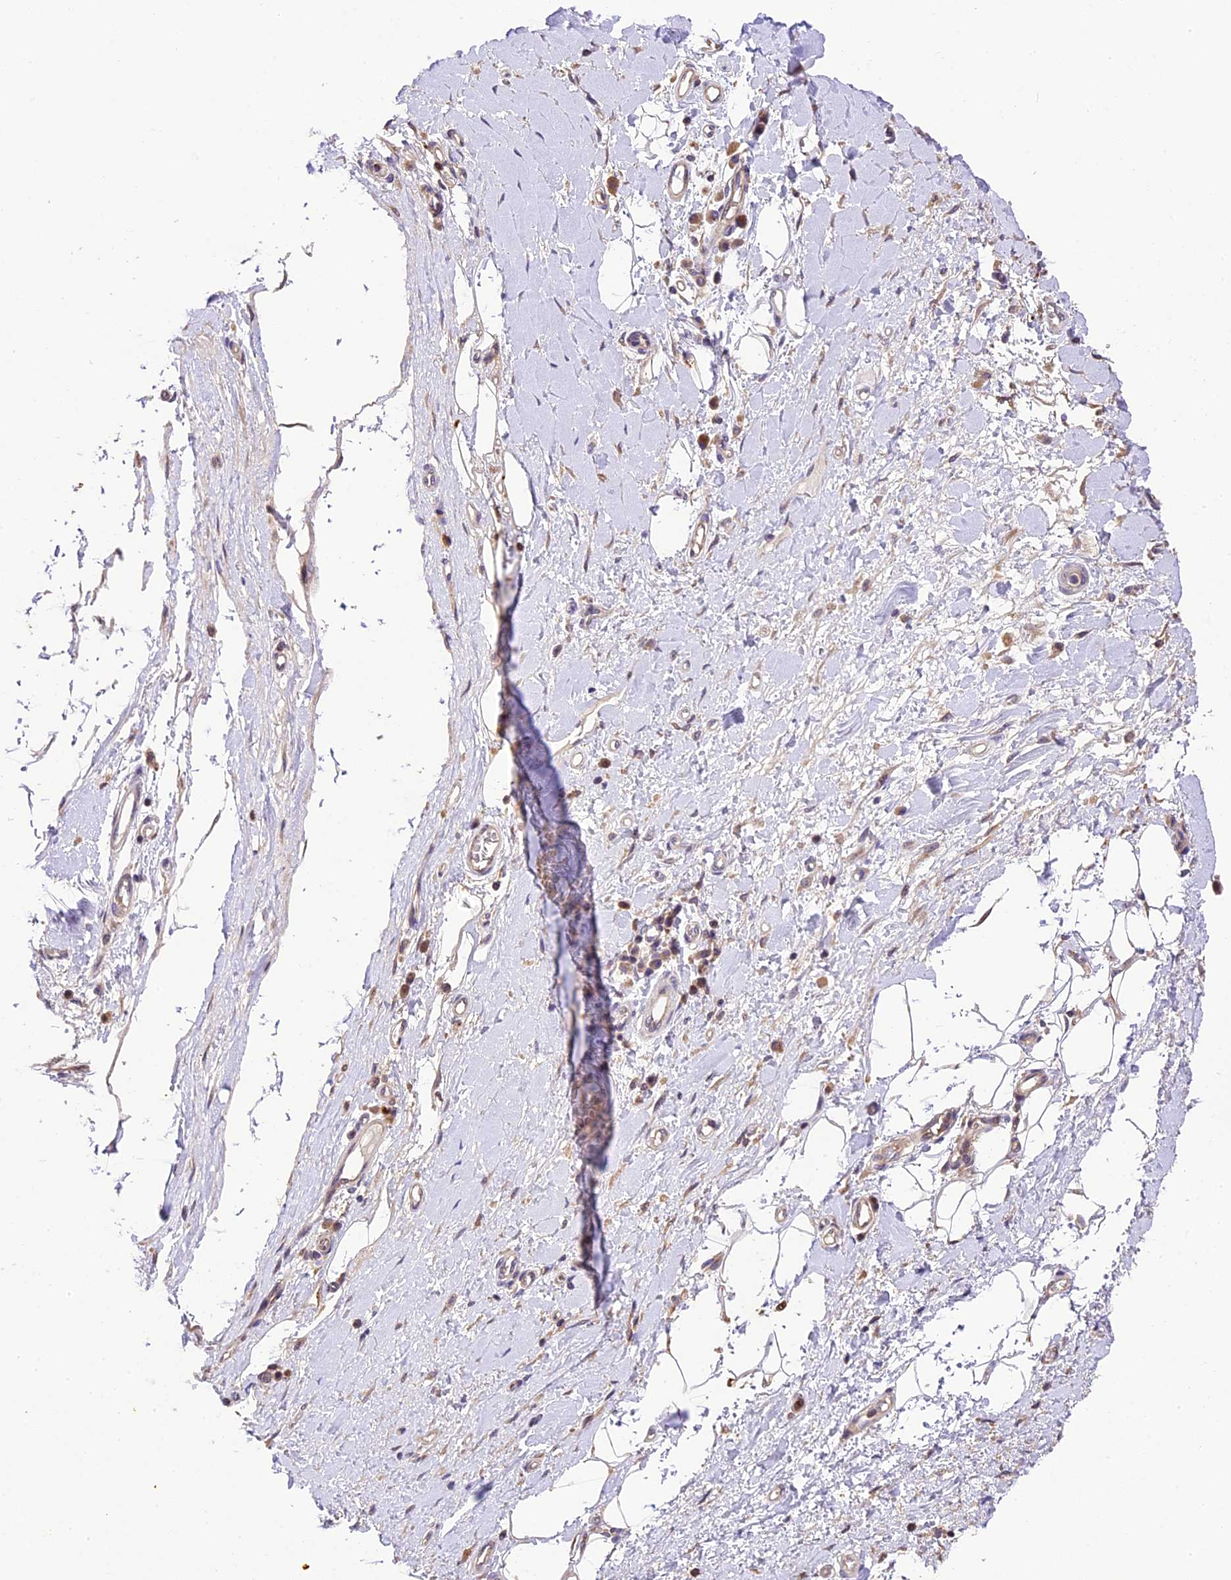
{"staining": {"intensity": "negative", "quantity": "none", "location": "none"}, "tissue": "adipose tissue", "cell_type": "Adipocytes", "image_type": "normal", "snomed": [{"axis": "morphology", "description": "Normal tissue, NOS"}, {"axis": "morphology", "description": "Adenocarcinoma, NOS"}, {"axis": "topography", "description": "Esophagus"}, {"axis": "topography", "description": "Stomach, upper"}, {"axis": "topography", "description": "Peripheral nerve tissue"}], "caption": "A high-resolution photomicrograph shows IHC staining of normal adipose tissue, which reveals no significant staining in adipocytes.", "gene": "DGKH", "patient": {"sex": "male", "age": 62}}